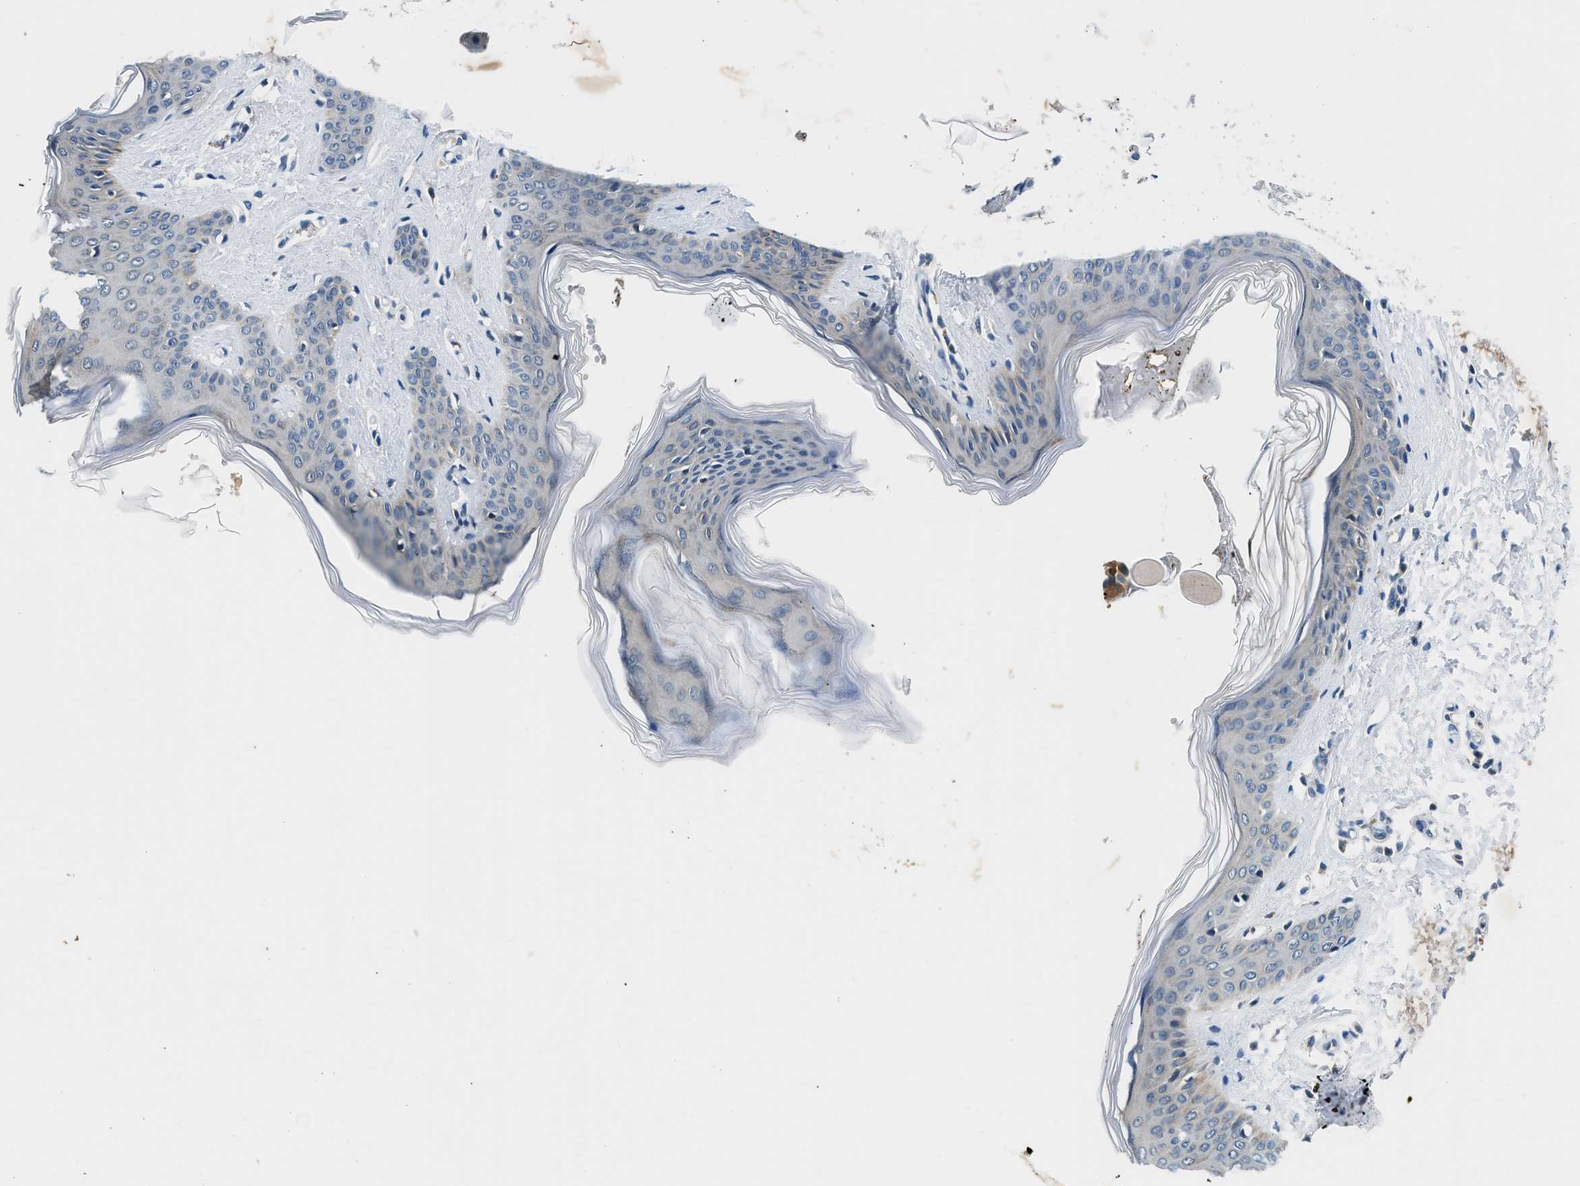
{"staining": {"intensity": "negative", "quantity": "none", "location": "none"}, "tissue": "skin", "cell_type": "Fibroblasts", "image_type": "normal", "snomed": [{"axis": "morphology", "description": "Normal tissue, NOS"}, {"axis": "topography", "description": "Skin"}], "caption": "Immunohistochemistry (IHC) photomicrograph of unremarkable skin: skin stained with DAB reveals no significant protein positivity in fibroblasts.", "gene": "PAFAH2", "patient": {"sex": "female", "age": 17}}